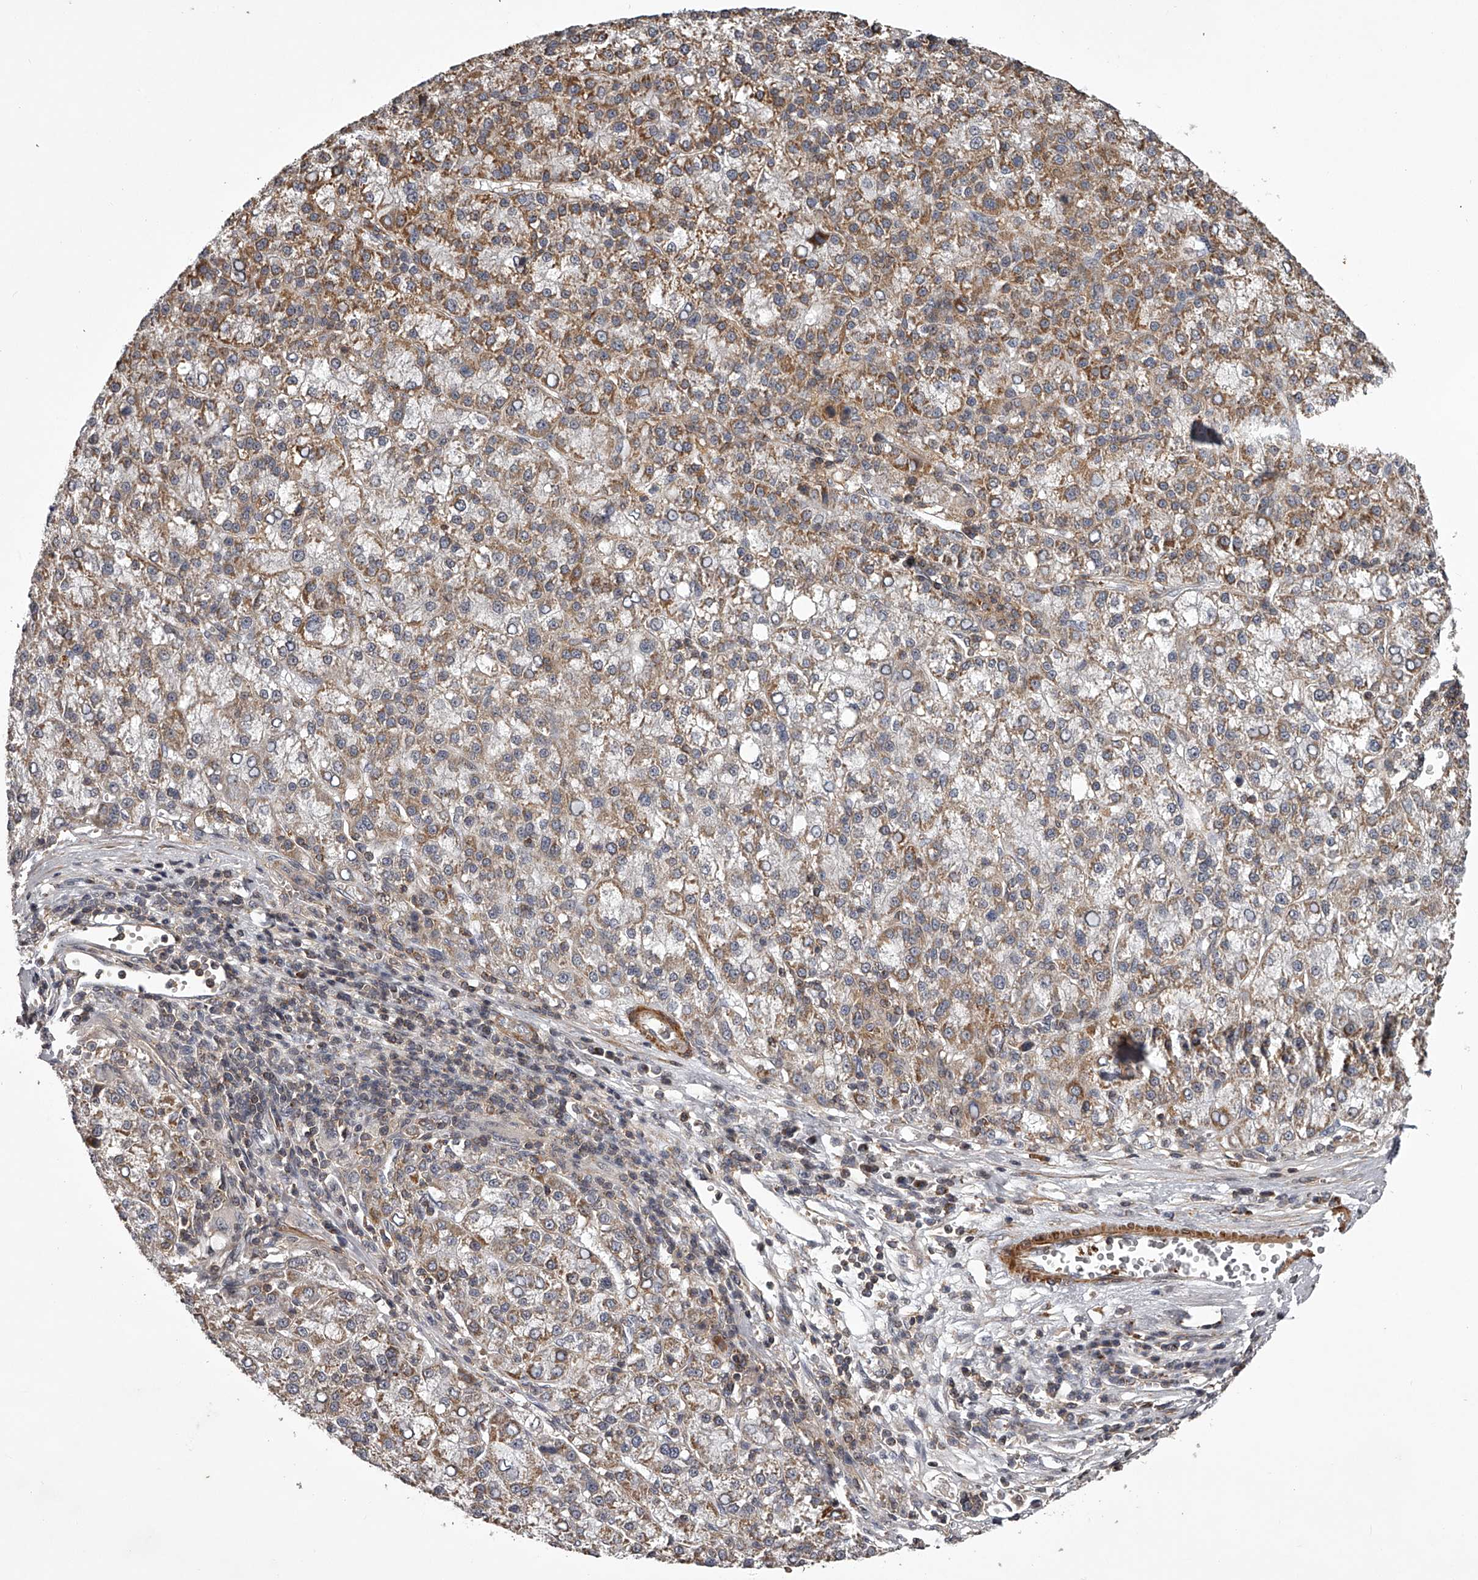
{"staining": {"intensity": "moderate", "quantity": ">75%", "location": "cytoplasmic/membranous"}, "tissue": "liver cancer", "cell_type": "Tumor cells", "image_type": "cancer", "snomed": [{"axis": "morphology", "description": "Carcinoma, Hepatocellular, NOS"}, {"axis": "topography", "description": "Liver"}], "caption": "The image displays a brown stain indicating the presence of a protein in the cytoplasmic/membranous of tumor cells in hepatocellular carcinoma (liver).", "gene": "RRP36", "patient": {"sex": "female", "age": 58}}